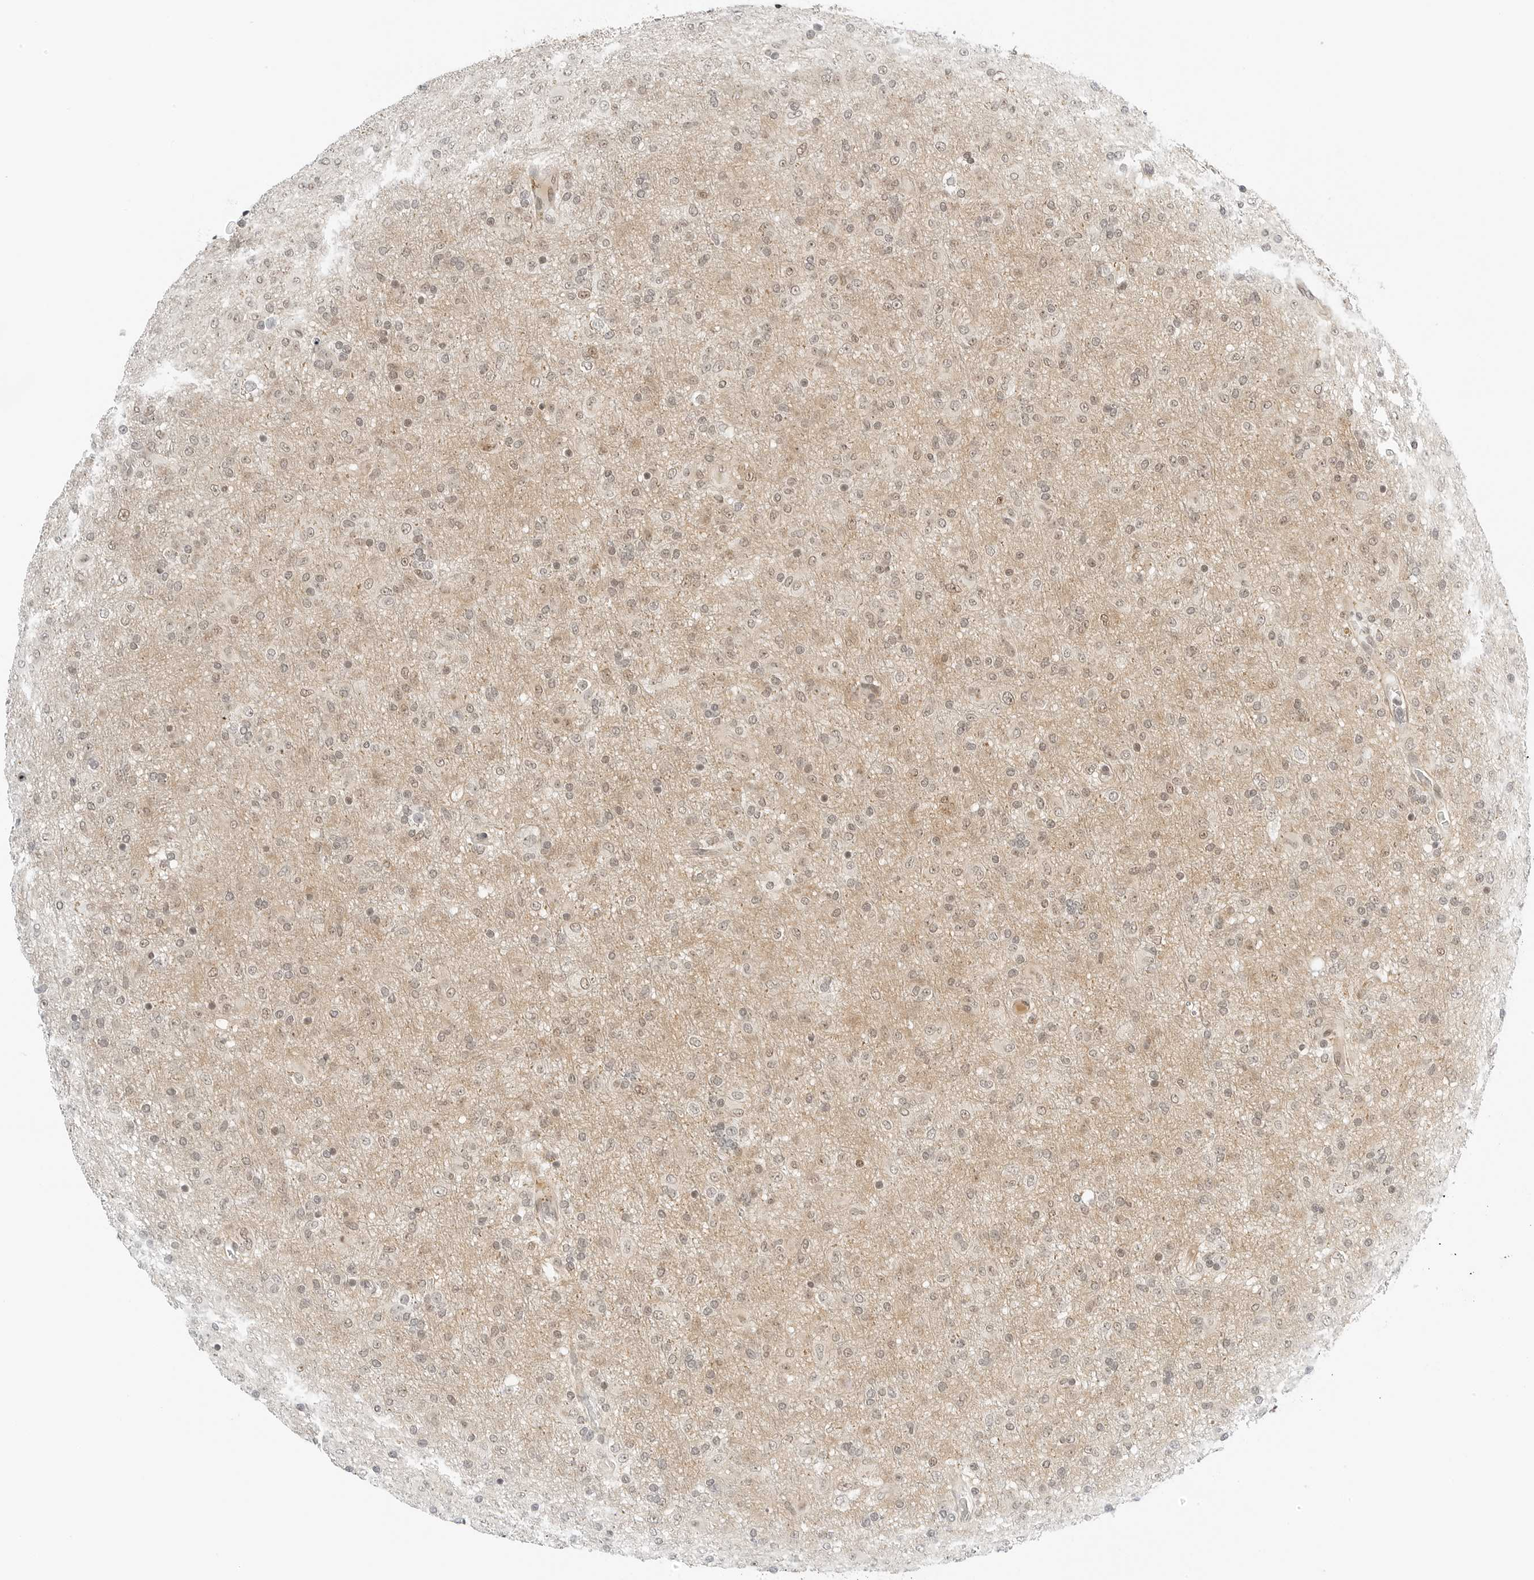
{"staining": {"intensity": "weak", "quantity": "25%-75%", "location": "nuclear"}, "tissue": "glioma", "cell_type": "Tumor cells", "image_type": "cancer", "snomed": [{"axis": "morphology", "description": "Glioma, malignant, Low grade"}, {"axis": "topography", "description": "Brain"}], "caption": "Weak nuclear positivity for a protein is seen in about 25%-75% of tumor cells of low-grade glioma (malignant) using immunohistochemistry (IHC).", "gene": "NEO1", "patient": {"sex": "male", "age": 65}}